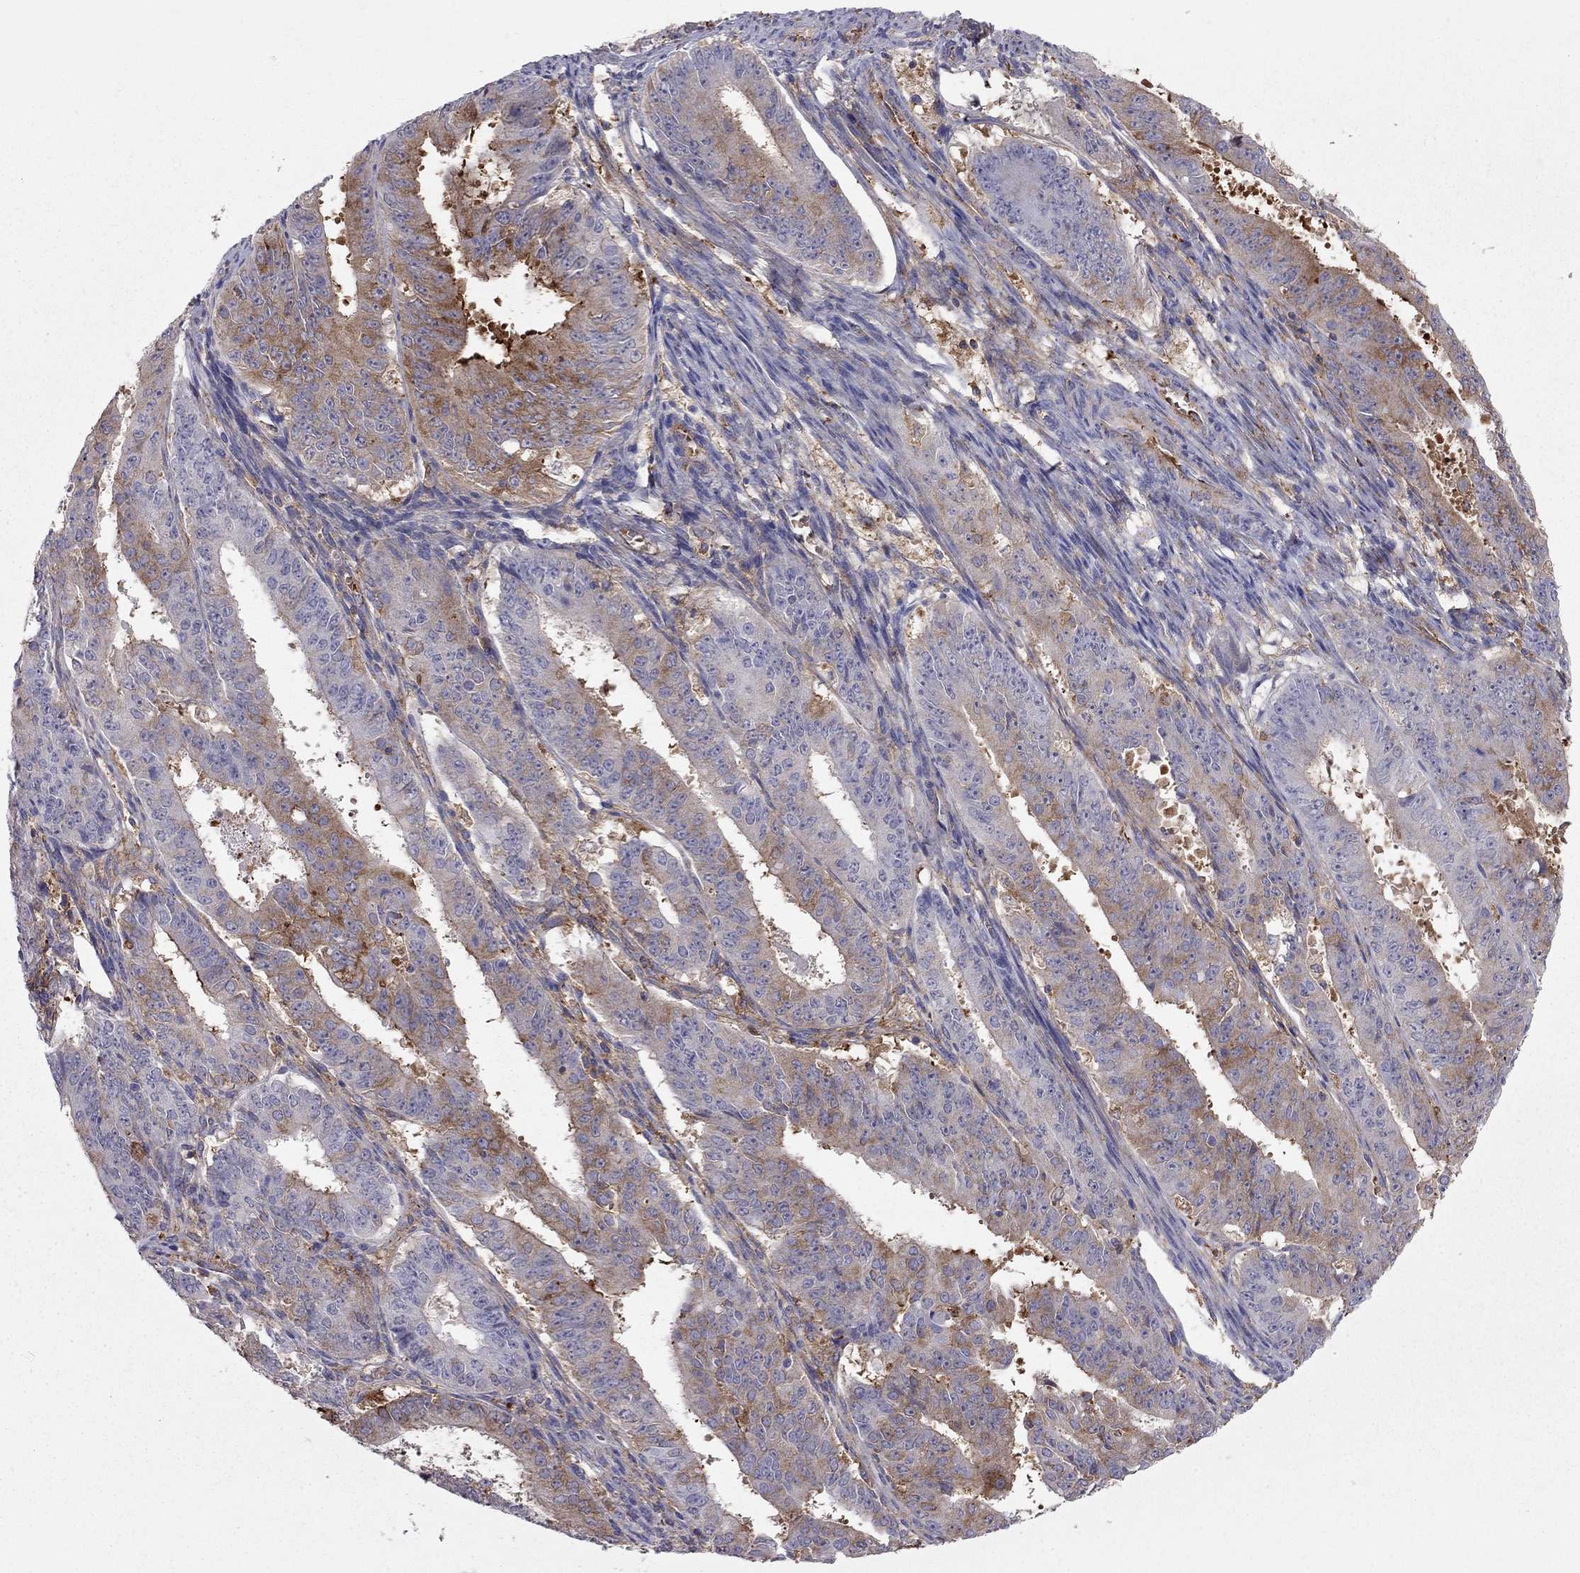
{"staining": {"intensity": "moderate", "quantity": "25%-75%", "location": "cytoplasmic/membranous"}, "tissue": "ovarian cancer", "cell_type": "Tumor cells", "image_type": "cancer", "snomed": [{"axis": "morphology", "description": "Carcinoma, endometroid"}, {"axis": "topography", "description": "Ovary"}], "caption": "Moderate cytoplasmic/membranous protein staining is seen in about 25%-75% of tumor cells in ovarian cancer (endometroid carcinoma).", "gene": "EIF4E3", "patient": {"sex": "female", "age": 42}}